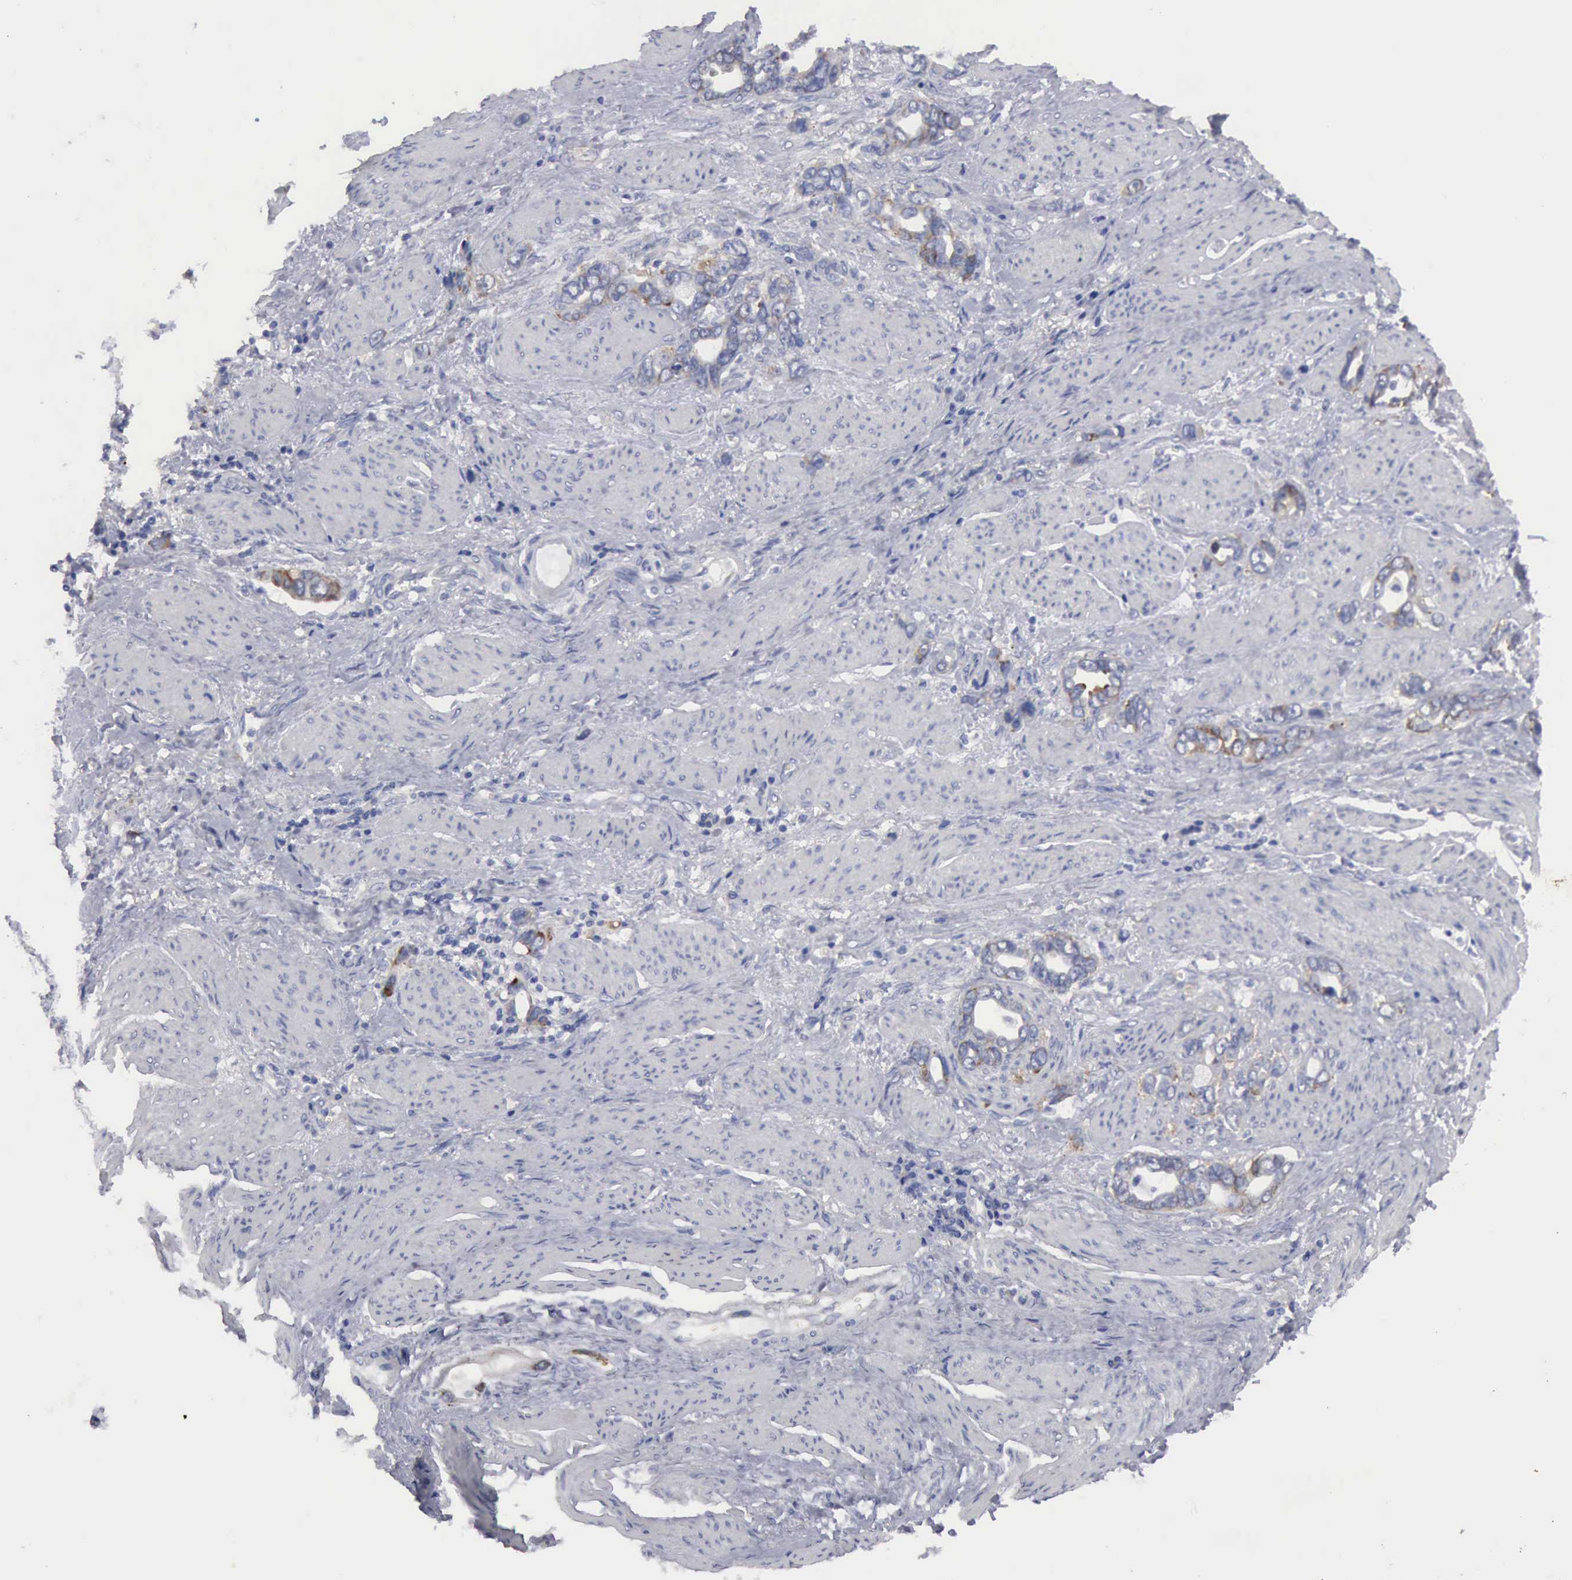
{"staining": {"intensity": "moderate", "quantity": "<25%", "location": "cytoplasmic/membranous"}, "tissue": "stomach cancer", "cell_type": "Tumor cells", "image_type": "cancer", "snomed": [{"axis": "morphology", "description": "Adenocarcinoma, NOS"}, {"axis": "topography", "description": "Stomach"}], "caption": "A high-resolution image shows IHC staining of adenocarcinoma (stomach), which shows moderate cytoplasmic/membranous staining in about <25% of tumor cells.", "gene": "TXLNG", "patient": {"sex": "male", "age": 78}}